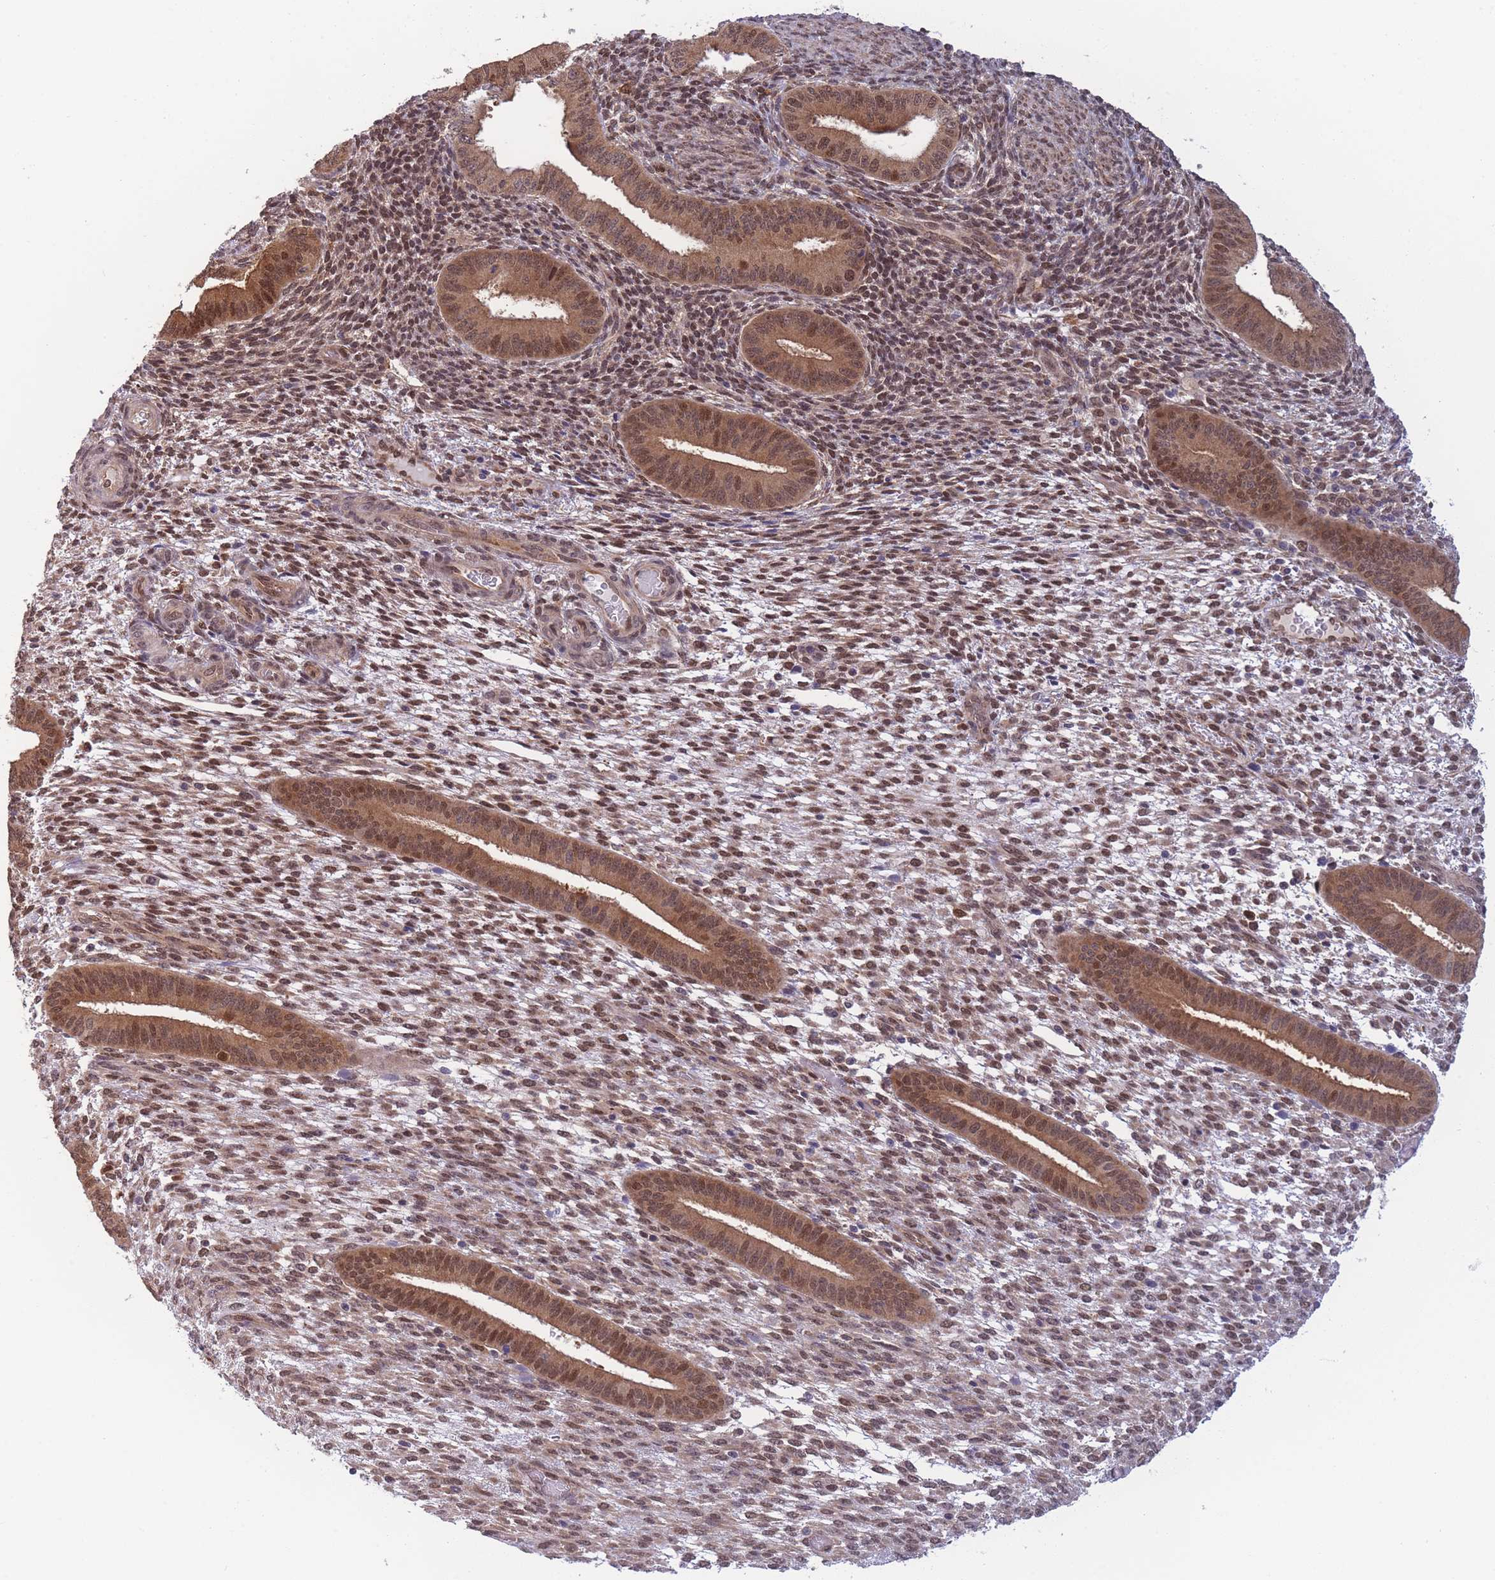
{"staining": {"intensity": "moderate", "quantity": "25%-75%", "location": "nuclear"}, "tissue": "endometrium", "cell_type": "Cells in endometrial stroma", "image_type": "normal", "snomed": [{"axis": "morphology", "description": "Normal tissue, NOS"}, {"axis": "topography", "description": "Endometrium"}], "caption": "A micrograph of endometrium stained for a protein displays moderate nuclear brown staining in cells in endometrial stroma.", "gene": "NSFL1C", "patient": {"sex": "female", "age": 36}}